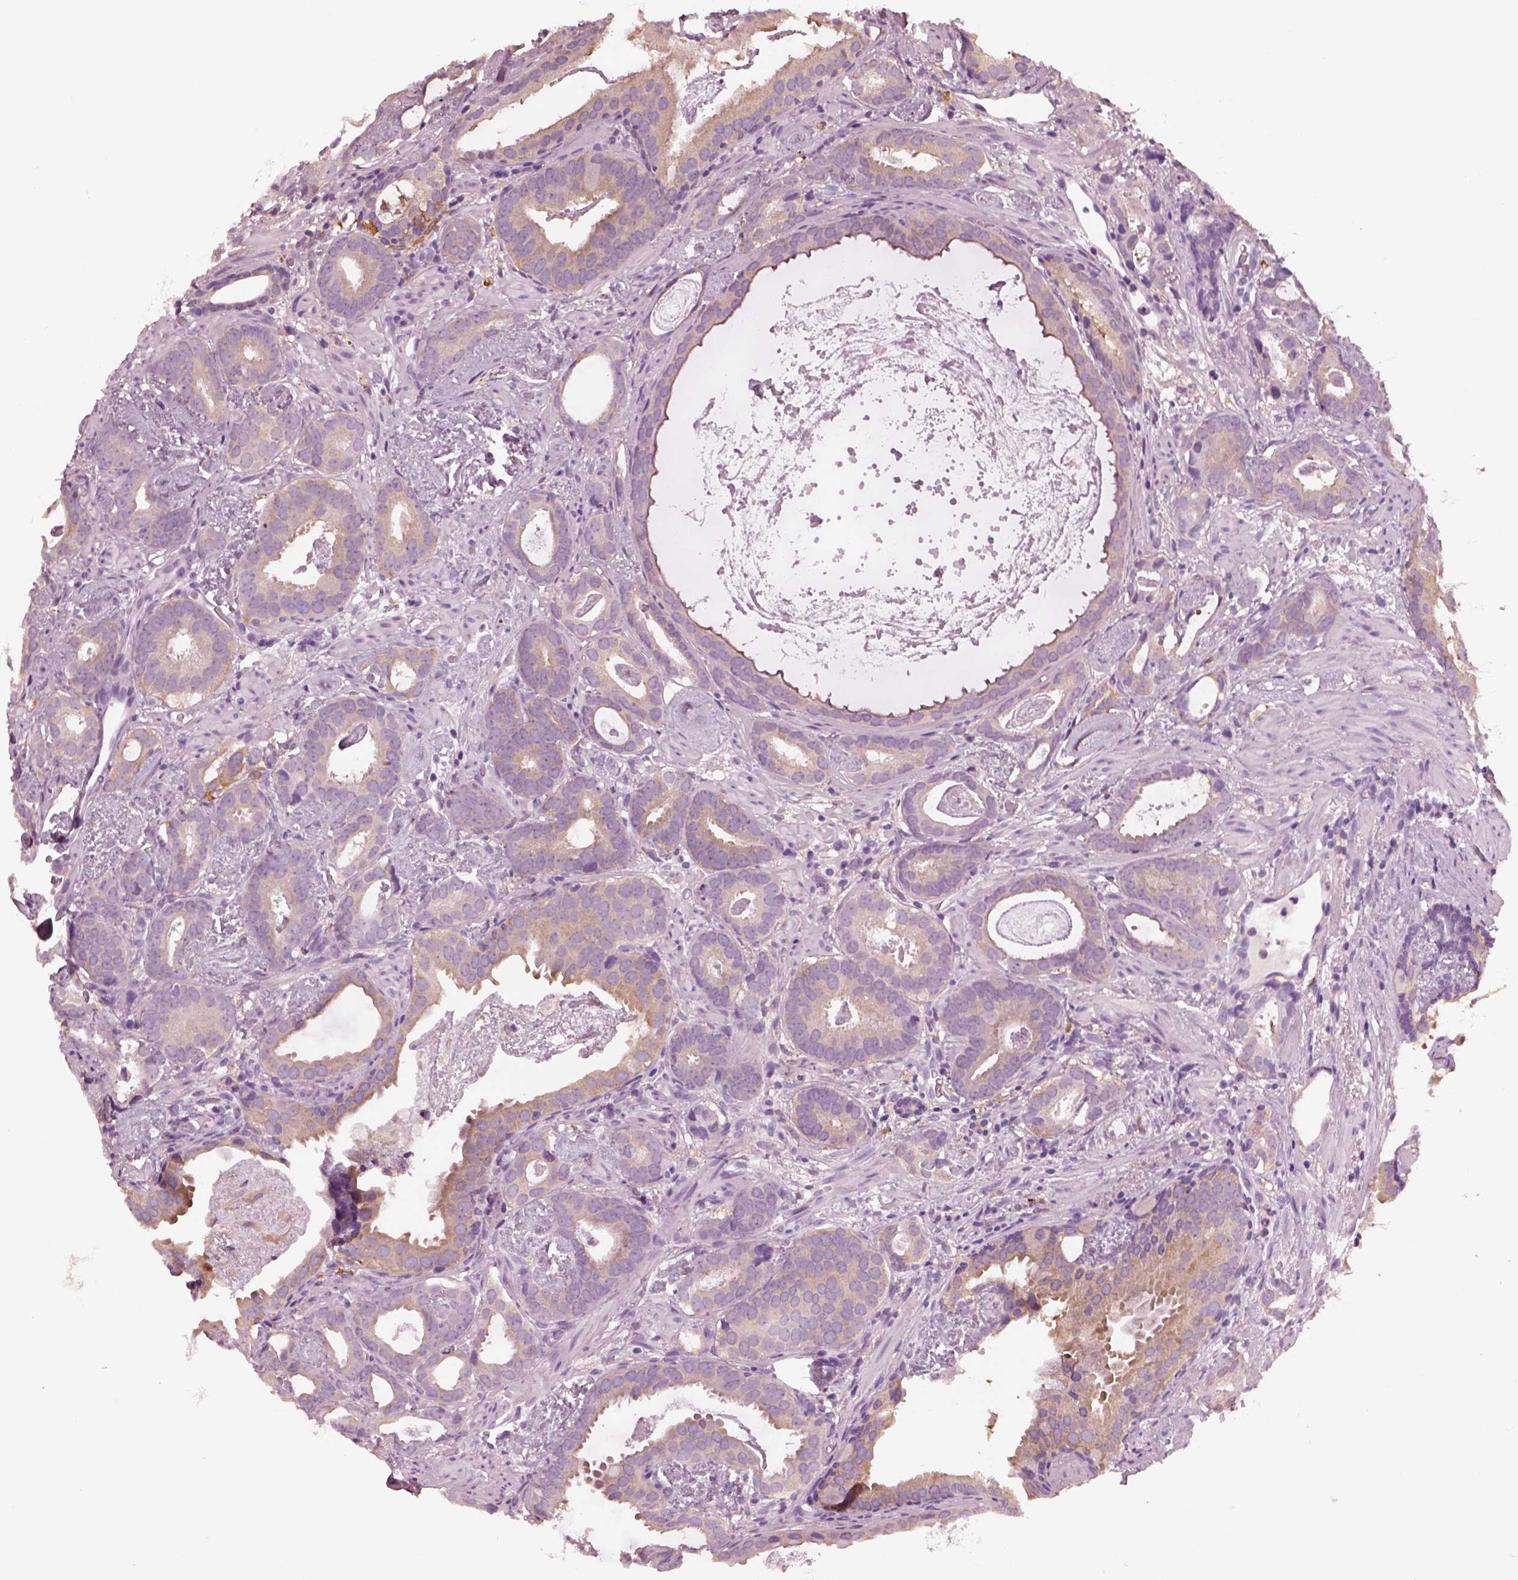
{"staining": {"intensity": "weak", "quantity": ">75%", "location": "cytoplasmic/membranous"}, "tissue": "prostate cancer", "cell_type": "Tumor cells", "image_type": "cancer", "snomed": [{"axis": "morphology", "description": "Adenocarcinoma, Low grade"}, {"axis": "topography", "description": "Prostate and seminal vesicle, NOS"}], "caption": "Adenocarcinoma (low-grade) (prostate) was stained to show a protein in brown. There is low levels of weak cytoplasmic/membranous staining in about >75% of tumor cells.", "gene": "SHTN1", "patient": {"sex": "male", "age": 71}}